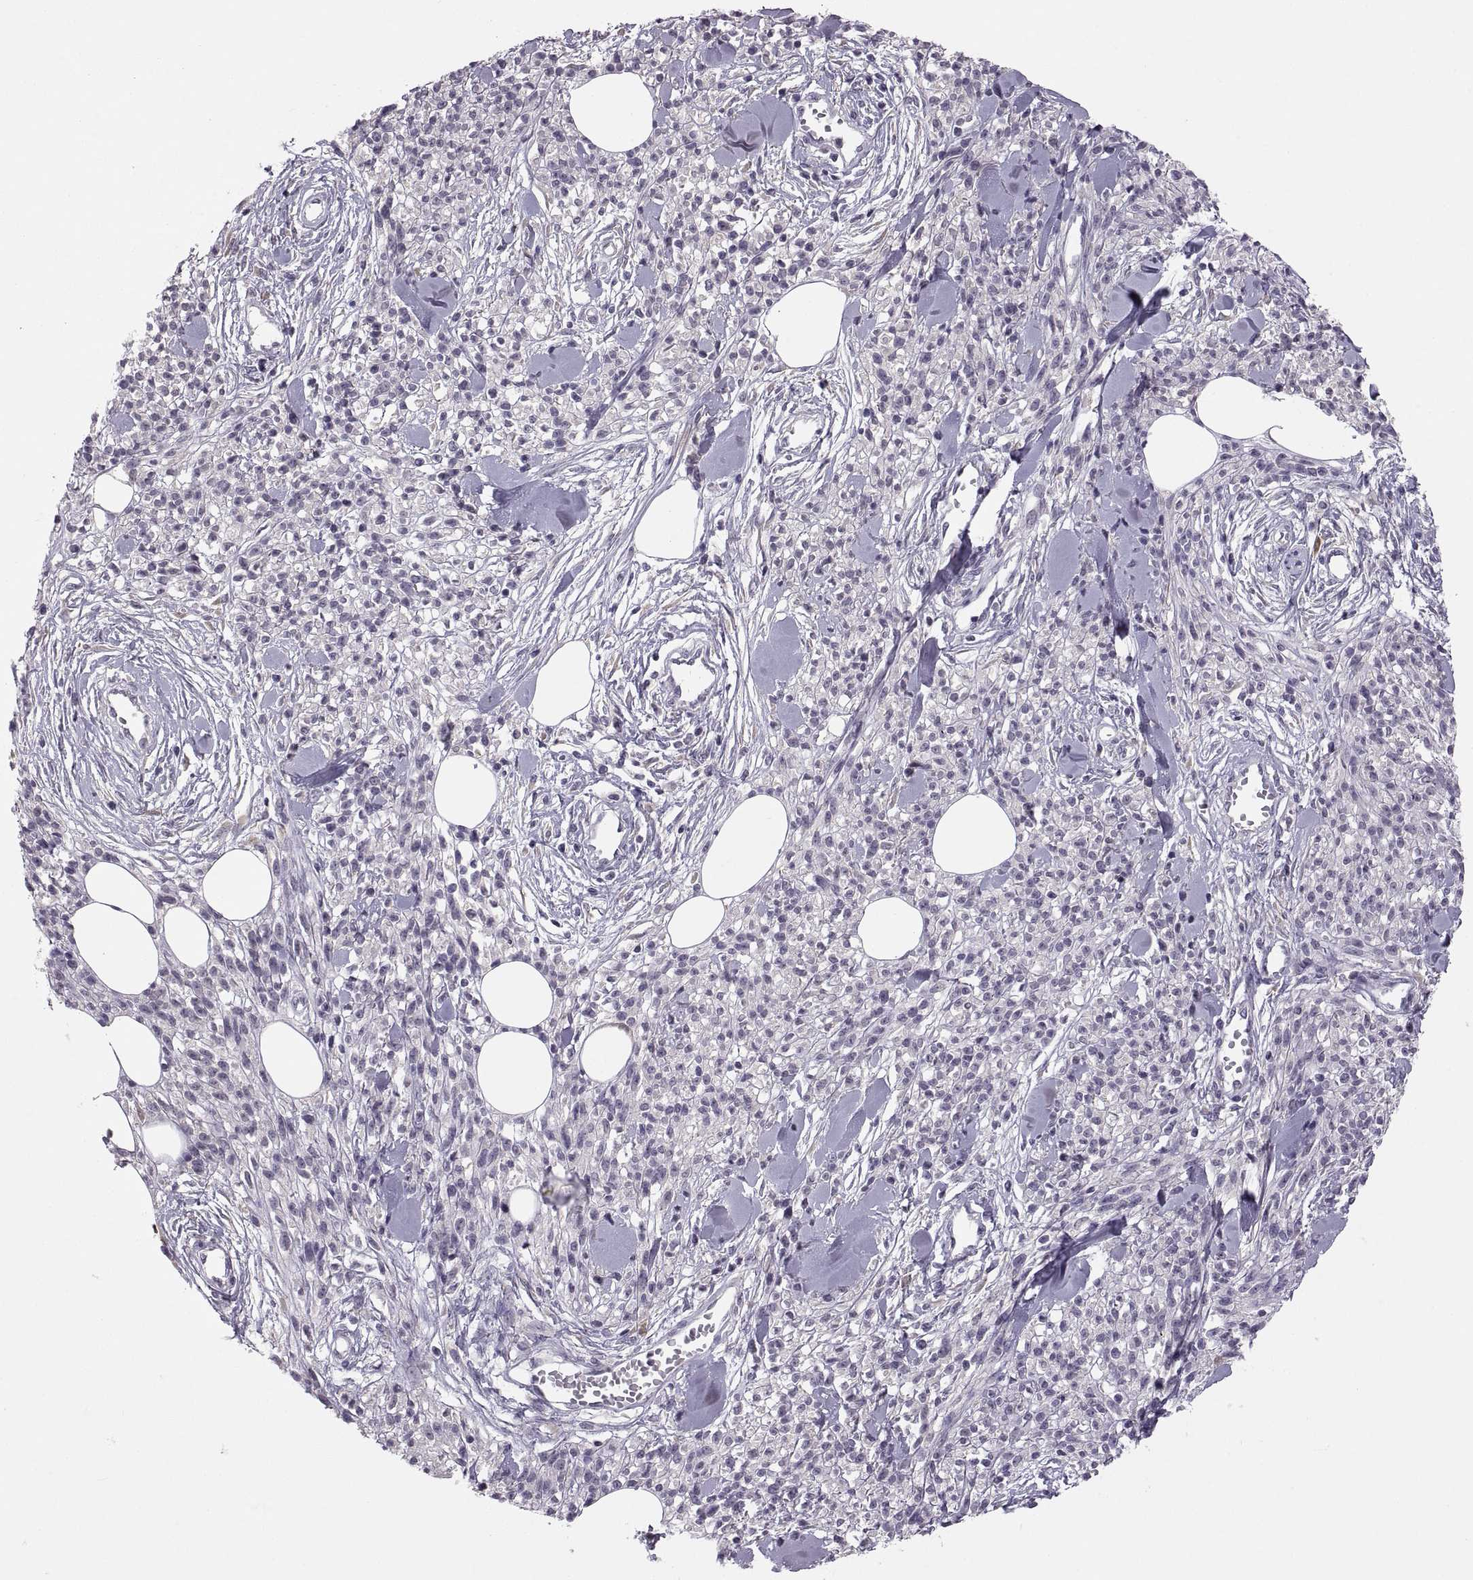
{"staining": {"intensity": "negative", "quantity": "none", "location": "none"}, "tissue": "melanoma", "cell_type": "Tumor cells", "image_type": "cancer", "snomed": [{"axis": "morphology", "description": "Malignant melanoma, NOS"}, {"axis": "topography", "description": "Skin"}, {"axis": "topography", "description": "Skin of trunk"}], "caption": "A high-resolution micrograph shows immunohistochemistry (IHC) staining of malignant melanoma, which displays no significant positivity in tumor cells. The staining is performed using DAB (3,3'-diaminobenzidine) brown chromogen with nuclei counter-stained in using hematoxylin.", "gene": "ADH6", "patient": {"sex": "male", "age": 74}}